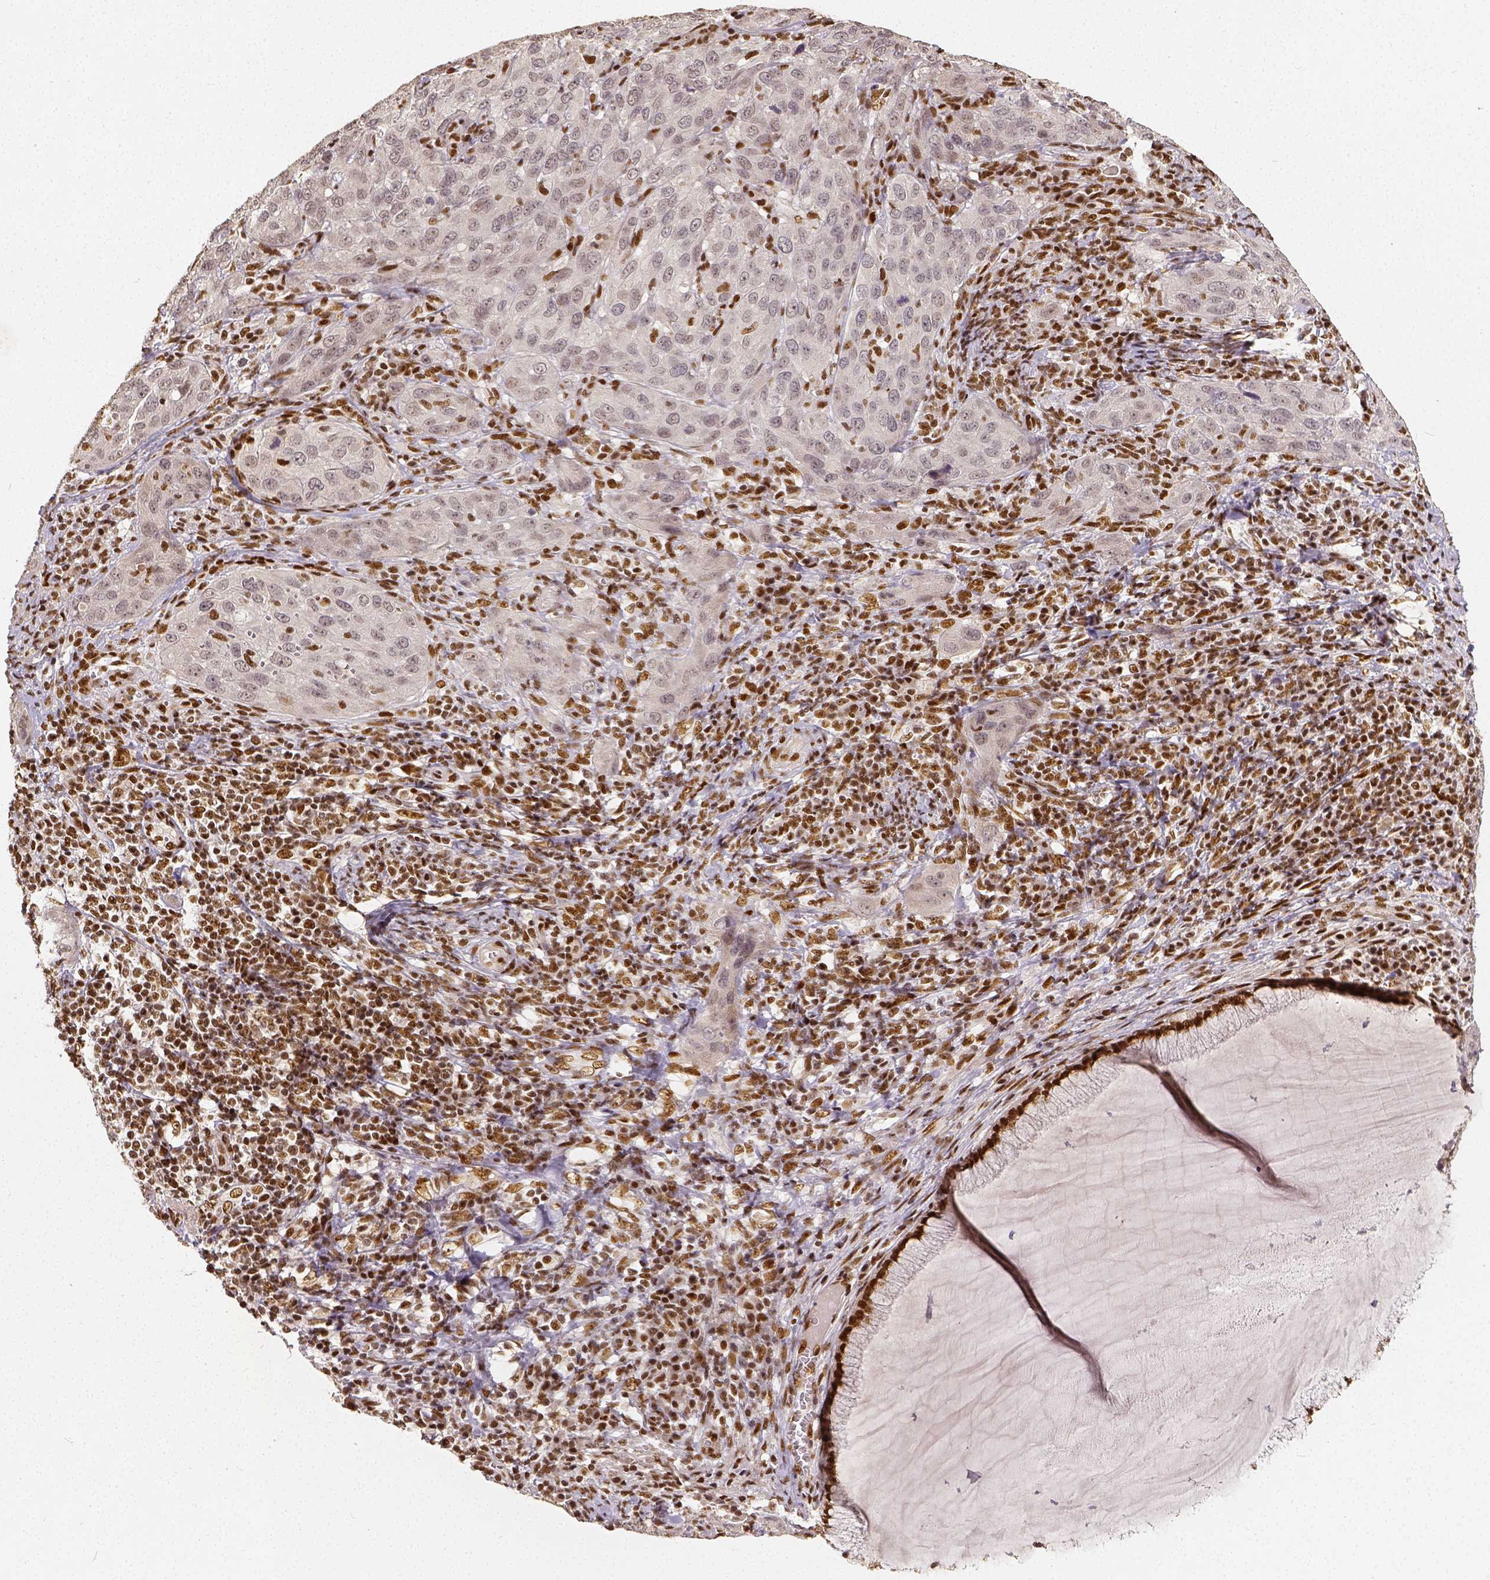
{"staining": {"intensity": "negative", "quantity": "none", "location": "none"}, "tissue": "cervical cancer", "cell_type": "Tumor cells", "image_type": "cancer", "snomed": [{"axis": "morphology", "description": "Normal tissue, NOS"}, {"axis": "morphology", "description": "Squamous cell carcinoma, NOS"}, {"axis": "topography", "description": "Cervix"}], "caption": "Immunohistochemistry (IHC) micrograph of human cervical squamous cell carcinoma stained for a protein (brown), which shows no expression in tumor cells.", "gene": "ATRX", "patient": {"sex": "female", "age": 51}}